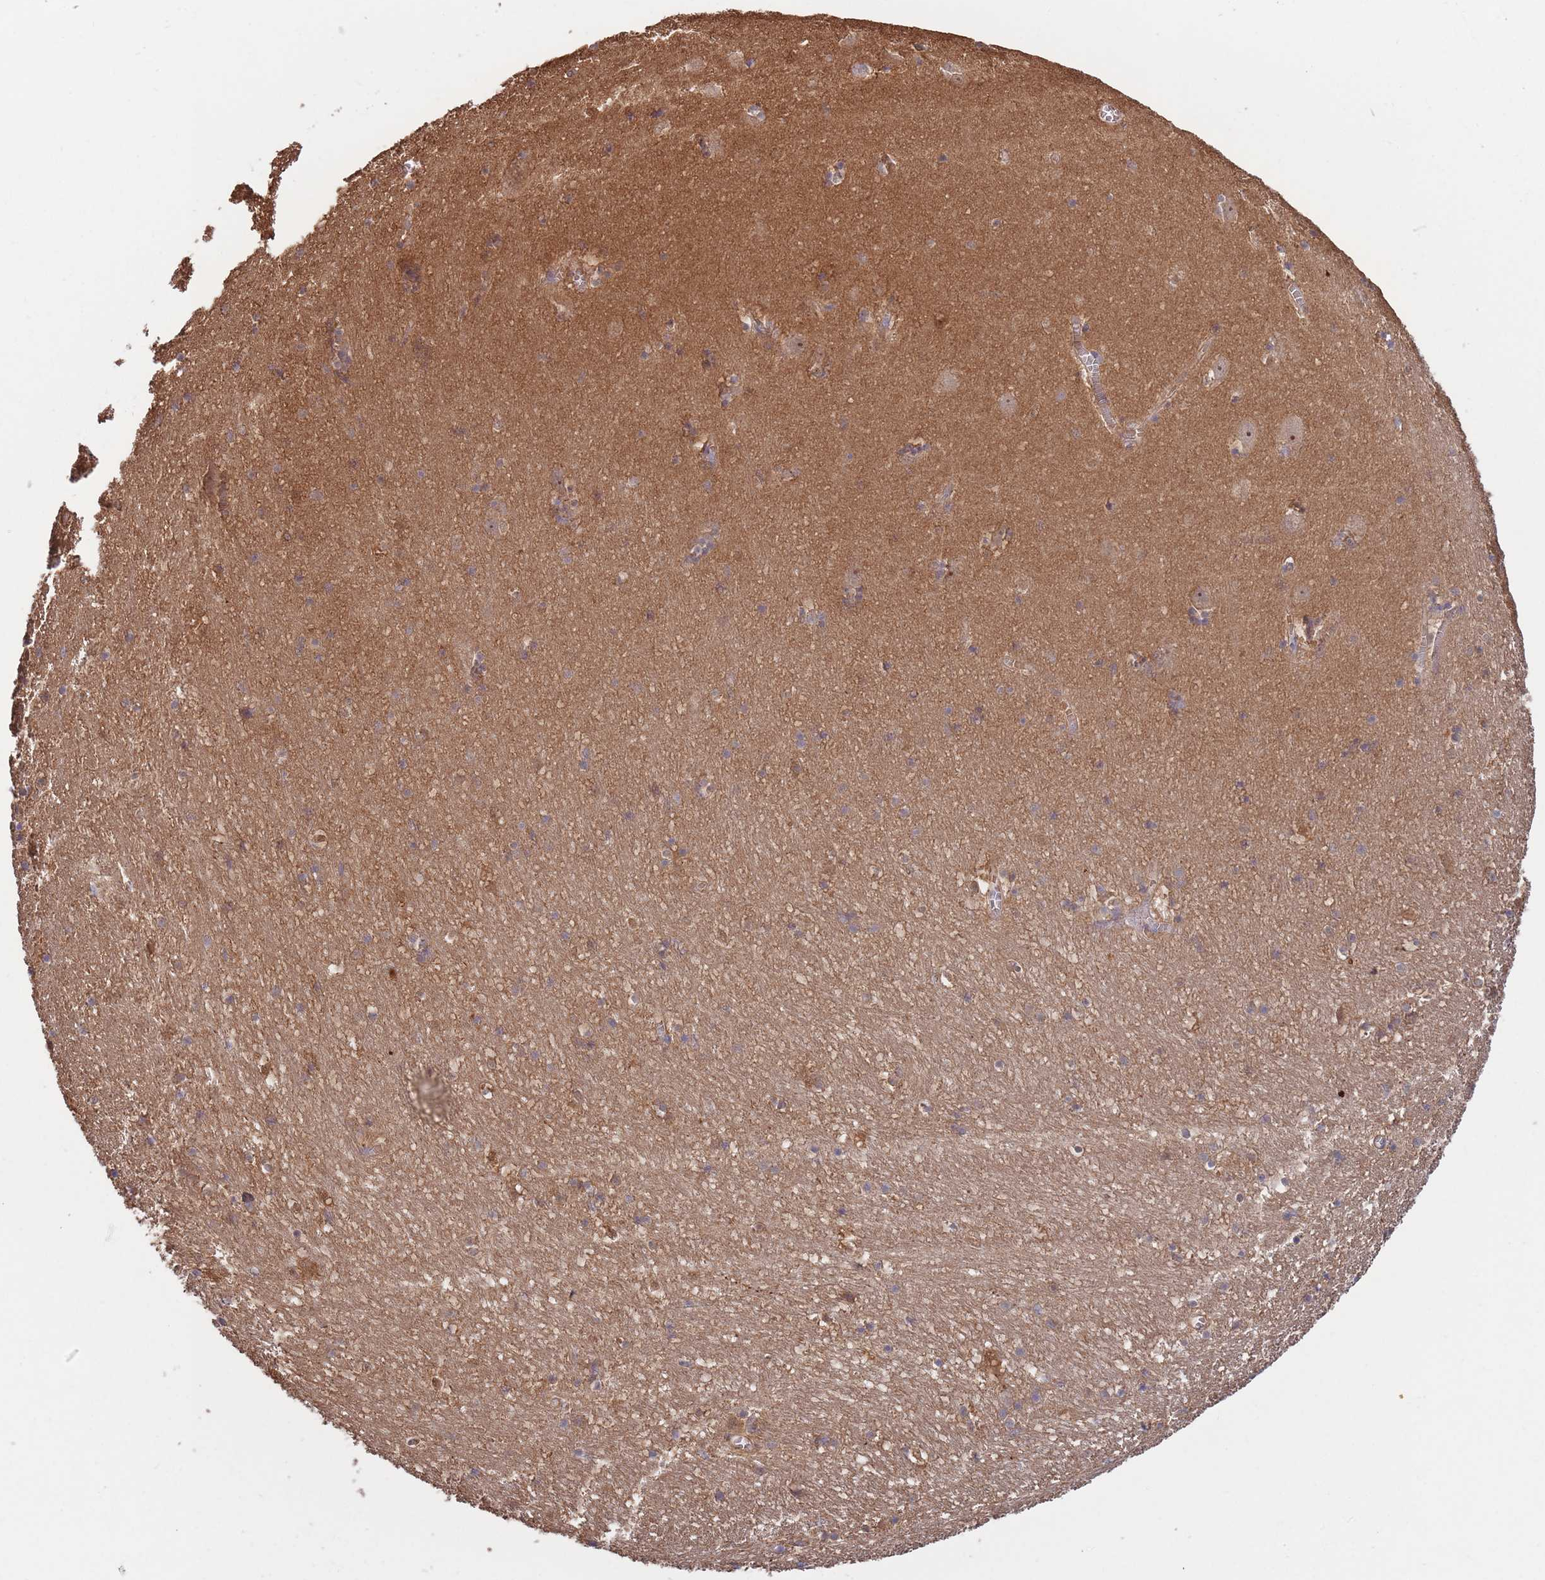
{"staining": {"intensity": "negative", "quantity": "none", "location": "none"}, "tissue": "hippocampus", "cell_type": "Glial cells", "image_type": "normal", "snomed": [{"axis": "morphology", "description": "Normal tissue, NOS"}, {"axis": "topography", "description": "Hippocampus"}], "caption": "Immunohistochemistry image of unremarkable hippocampus: human hippocampus stained with DAB shows no significant protein expression in glial cells. (DAB immunohistochemistry (IHC), high magnification).", "gene": "KIAA1755", "patient": {"sex": "female", "age": 64}}